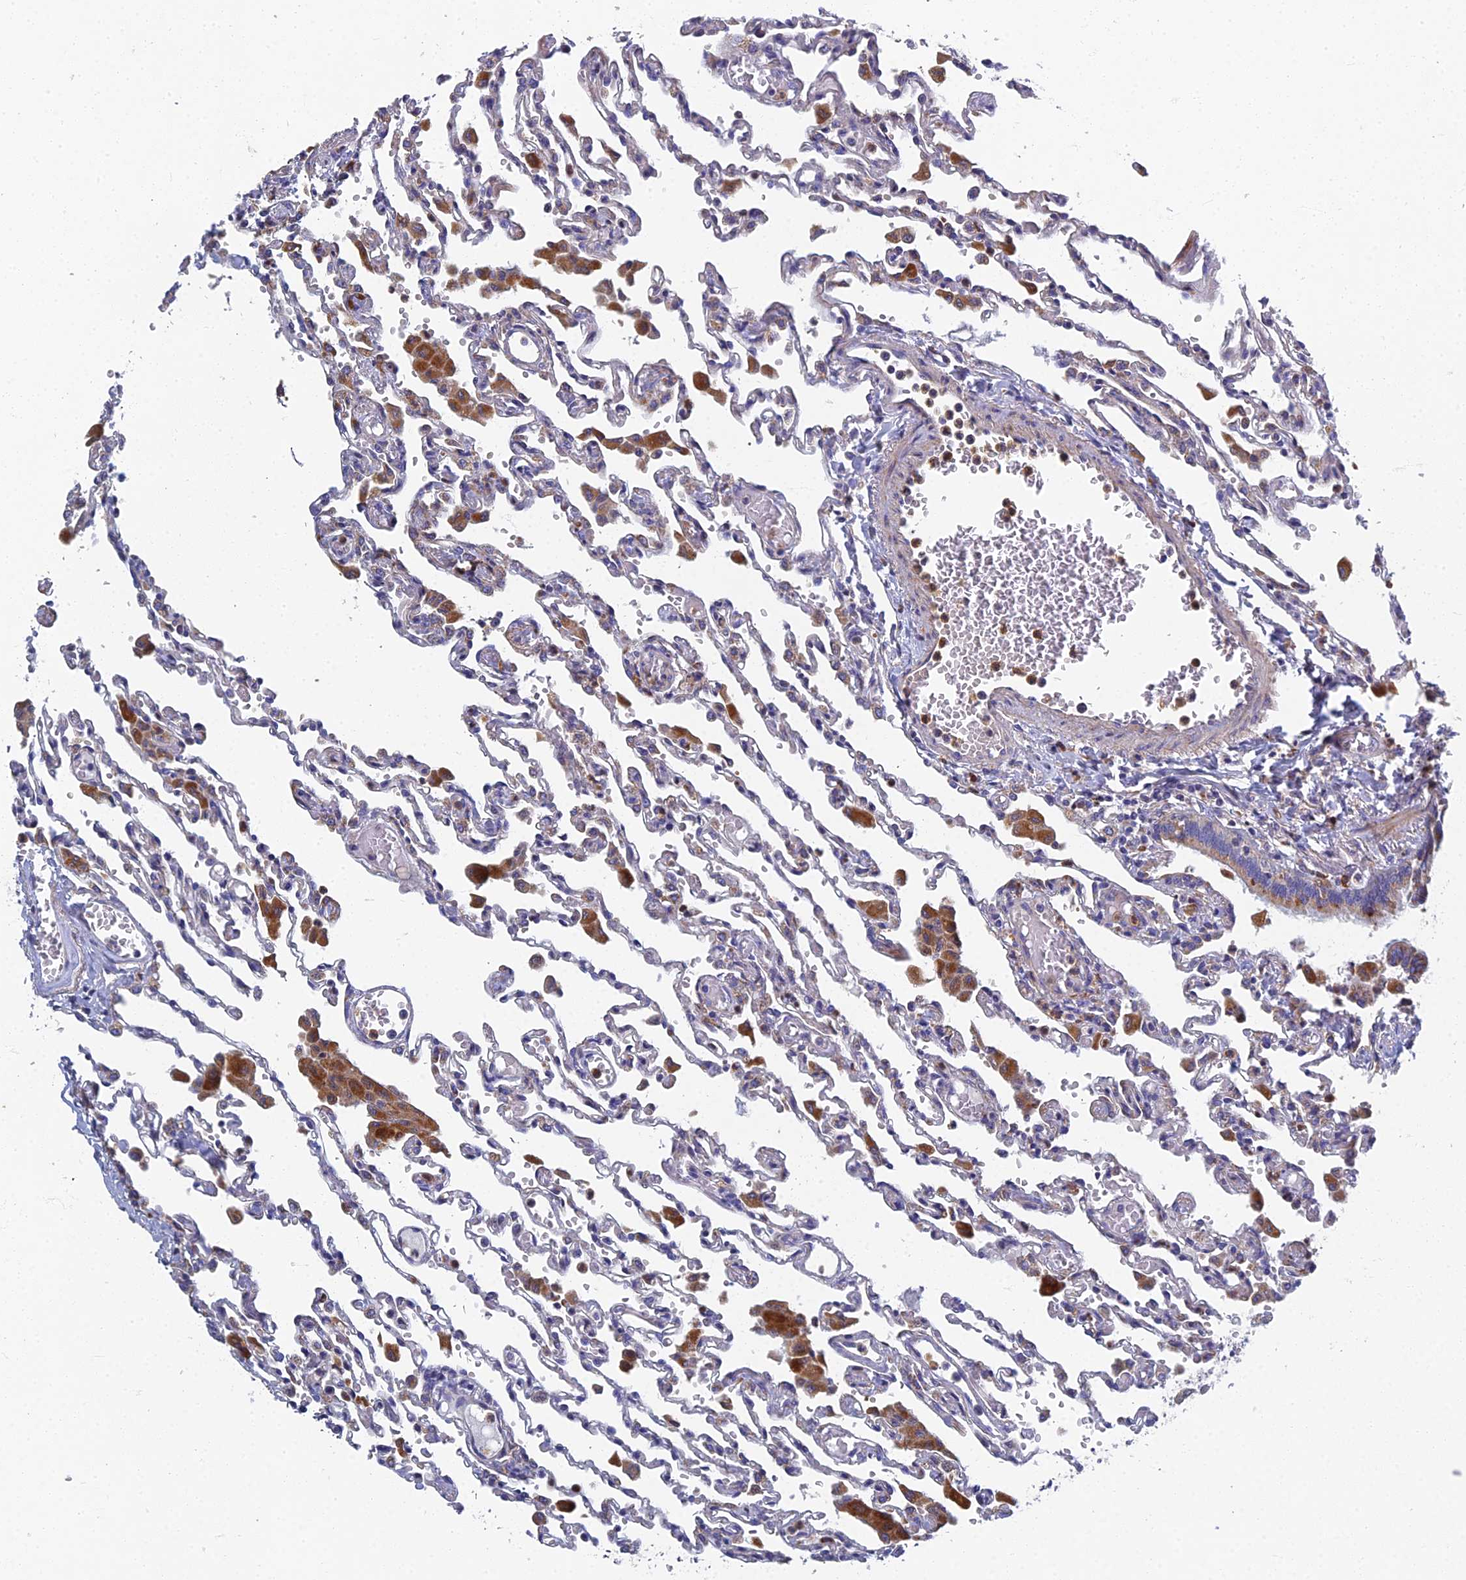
{"staining": {"intensity": "negative", "quantity": "none", "location": "none"}, "tissue": "lung", "cell_type": "Alveolar cells", "image_type": "normal", "snomed": [{"axis": "morphology", "description": "Normal tissue, NOS"}, {"axis": "topography", "description": "Bronchus"}, {"axis": "topography", "description": "Lung"}], "caption": "Immunohistochemistry image of benign lung stained for a protein (brown), which displays no staining in alveolar cells.", "gene": "RNASEK", "patient": {"sex": "female", "age": 49}}